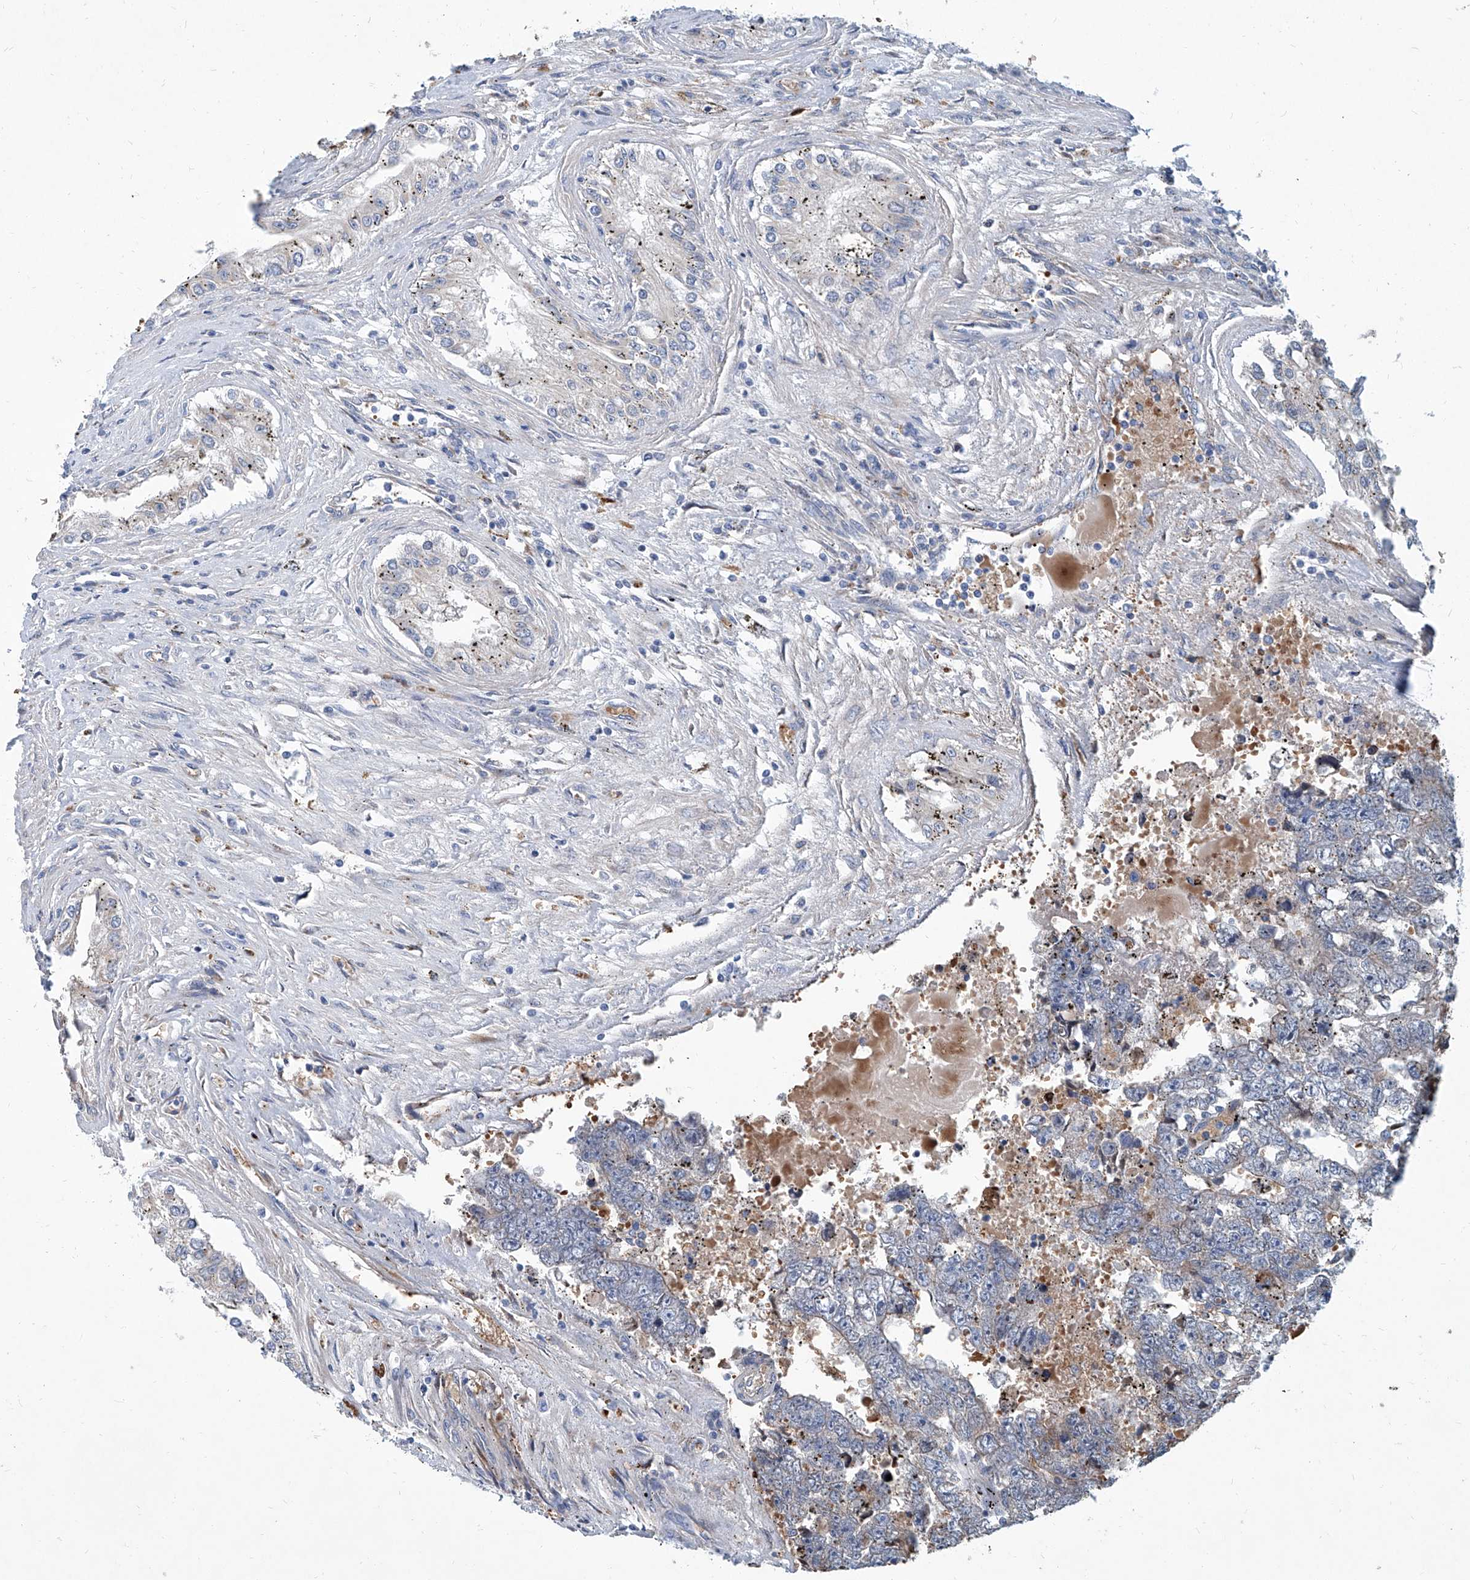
{"staining": {"intensity": "weak", "quantity": "25%-75%", "location": "cytoplasmic/membranous"}, "tissue": "testis cancer", "cell_type": "Tumor cells", "image_type": "cancer", "snomed": [{"axis": "morphology", "description": "Carcinoma, Embryonal, NOS"}, {"axis": "topography", "description": "Testis"}], "caption": "Protein staining shows weak cytoplasmic/membranous staining in about 25%-75% of tumor cells in testis embryonal carcinoma.", "gene": "FPR2", "patient": {"sex": "male", "age": 25}}